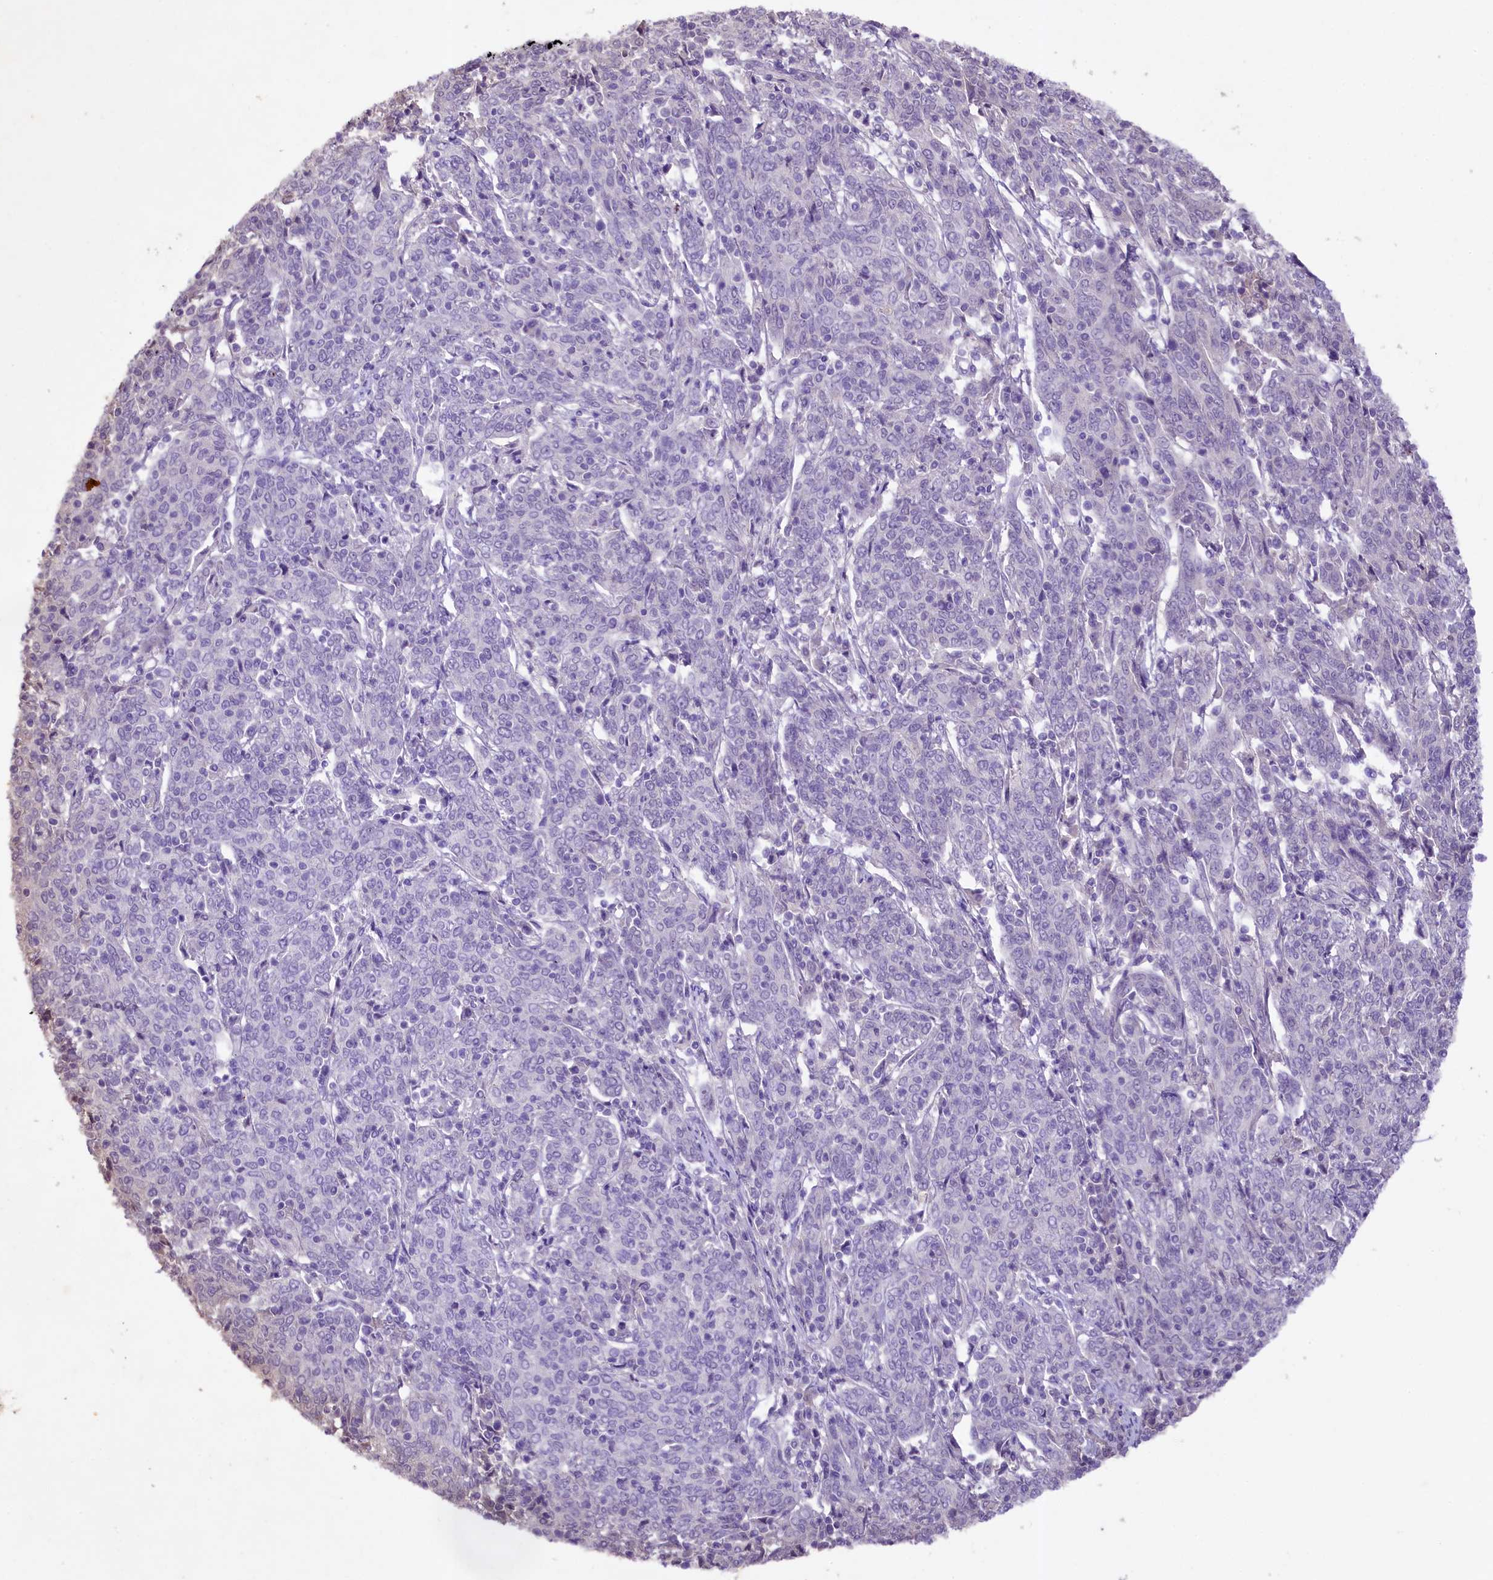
{"staining": {"intensity": "negative", "quantity": "none", "location": "none"}, "tissue": "cervical cancer", "cell_type": "Tumor cells", "image_type": "cancer", "snomed": [{"axis": "morphology", "description": "Squamous cell carcinoma, NOS"}, {"axis": "topography", "description": "Cervix"}], "caption": "Tumor cells are negative for brown protein staining in cervical squamous cell carcinoma. Nuclei are stained in blue.", "gene": "UBXN6", "patient": {"sex": "female", "age": 67}}